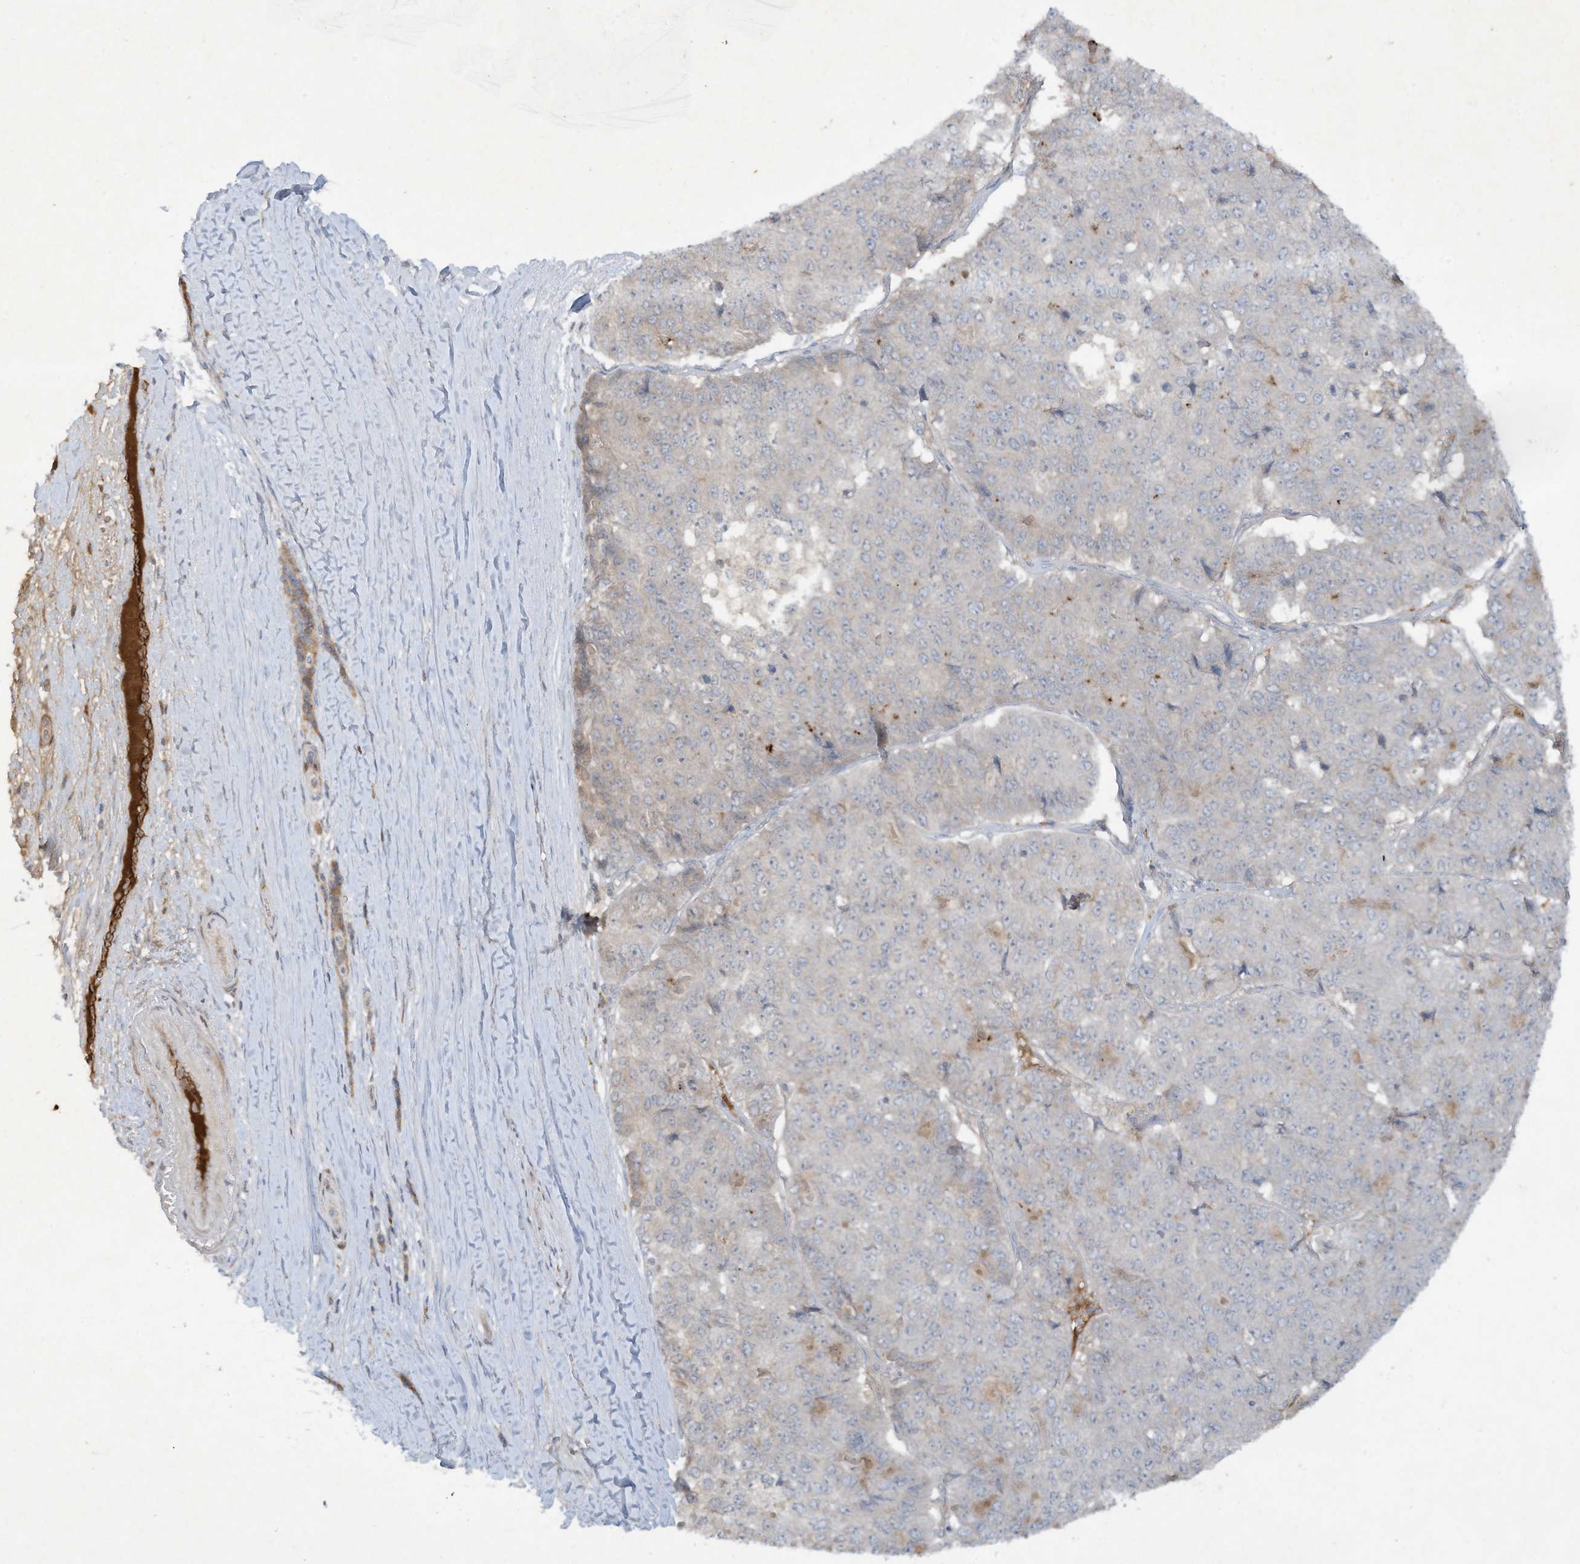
{"staining": {"intensity": "negative", "quantity": "none", "location": "none"}, "tissue": "pancreatic cancer", "cell_type": "Tumor cells", "image_type": "cancer", "snomed": [{"axis": "morphology", "description": "Adenocarcinoma, NOS"}, {"axis": "topography", "description": "Pancreas"}], "caption": "DAB (3,3'-diaminobenzidine) immunohistochemical staining of pancreatic cancer displays no significant staining in tumor cells.", "gene": "FETUB", "patient": {"sex": "male", "age": 50}}